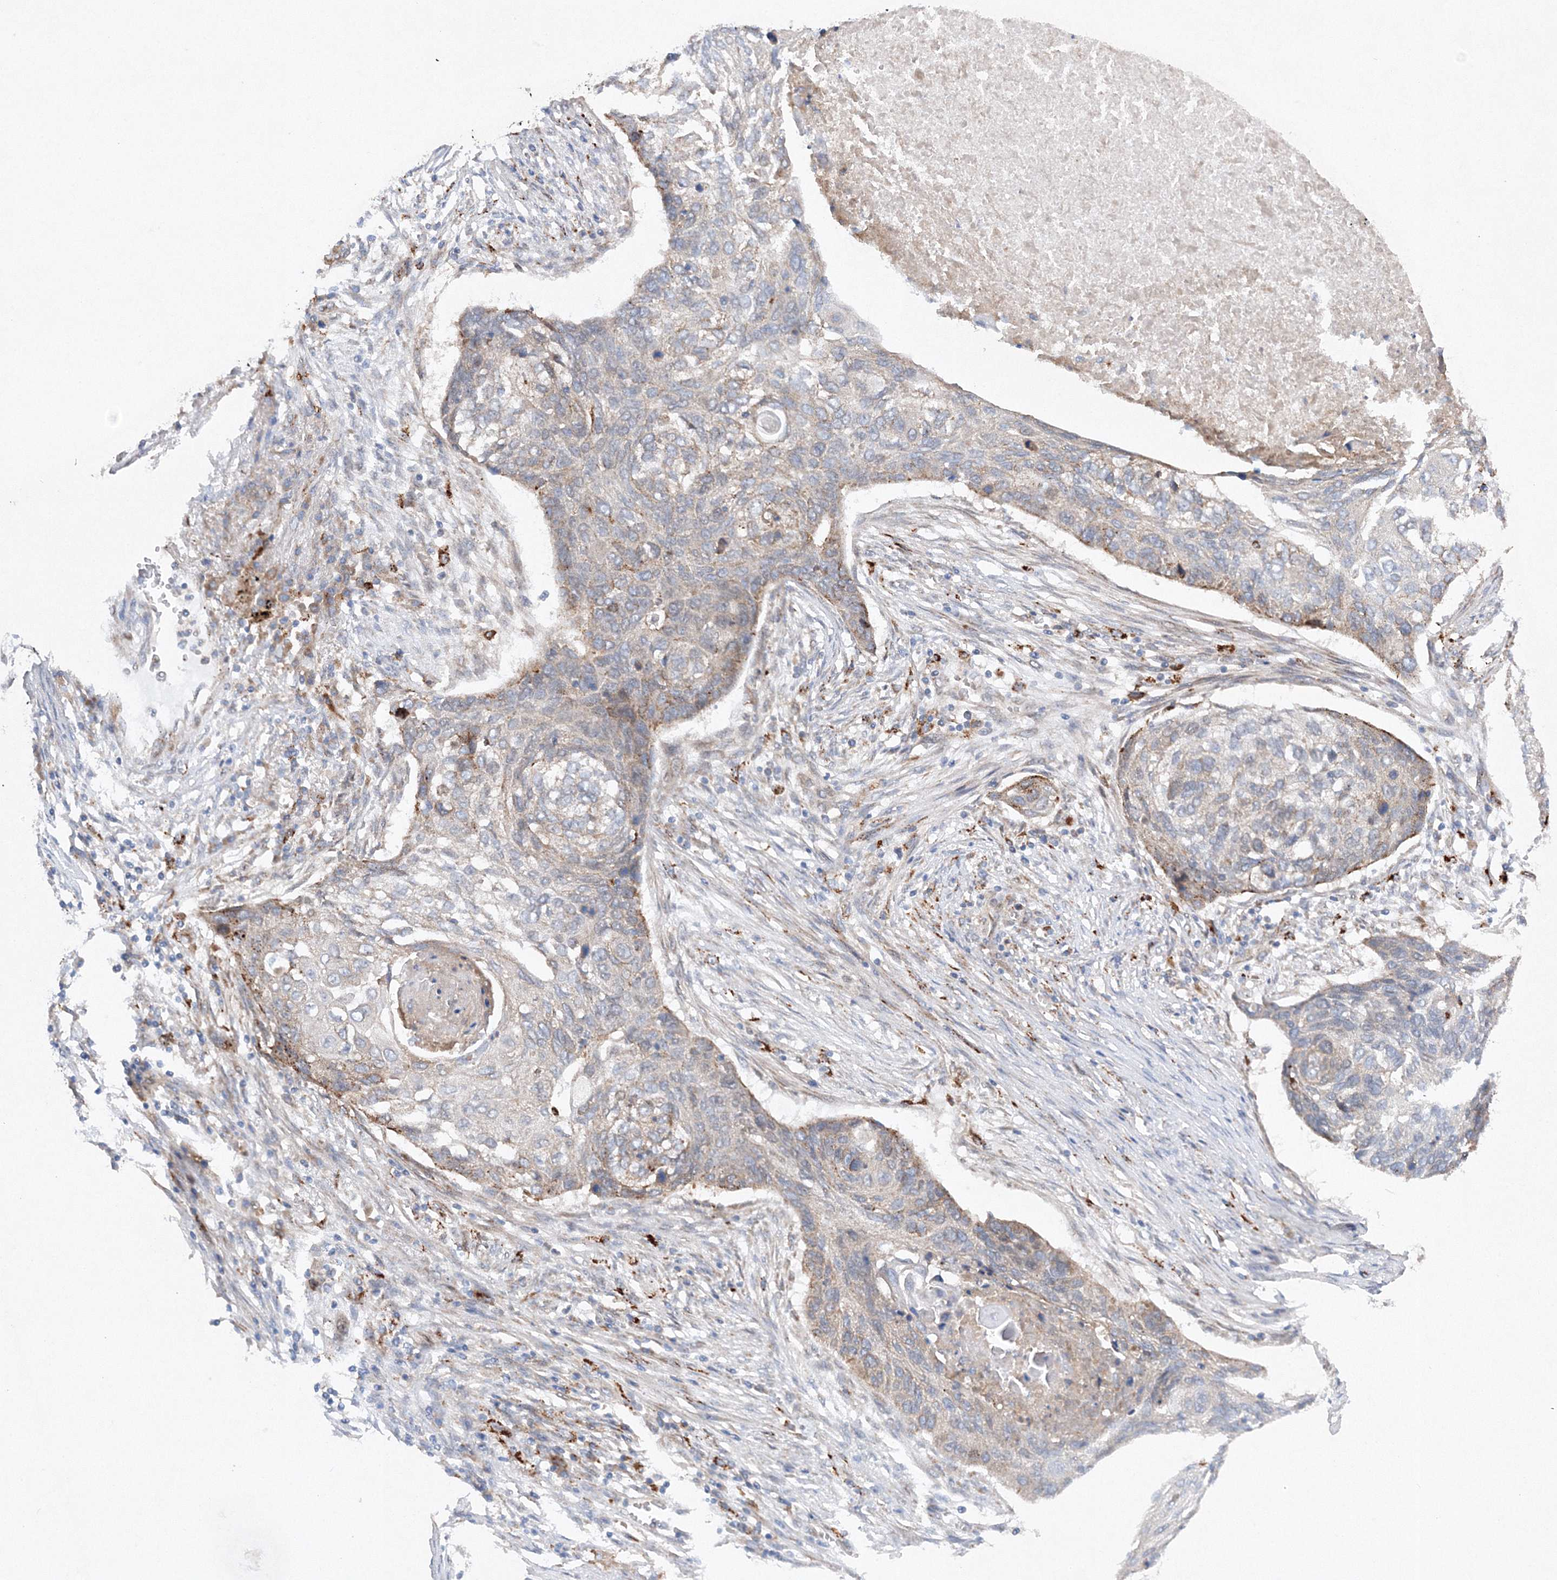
{"staining": {"intensity": "weak", "quantity": "<25%", "location": "cytoplasmic/membranous"}, "tissue": "lung cancer", "cell_type": "Tumor cells", "image_type": "cancer", "snomed": [{"axis": "morphology", "description": "Squamous cell carcinoma, NOS"}, {"axis": "topography", "description": "Lung"}], "caption": "Image shows no protein expression in tumor cells of lung squamous cell carcinoma tissue. (Stains: DAB immunohistochemistry (IHC) with hematoxylin counter stain, Microscopy: brightfield microscopy at high magnification).", "gene": "SLC36A1", "patient": {"sex": "female", "age": 63}}